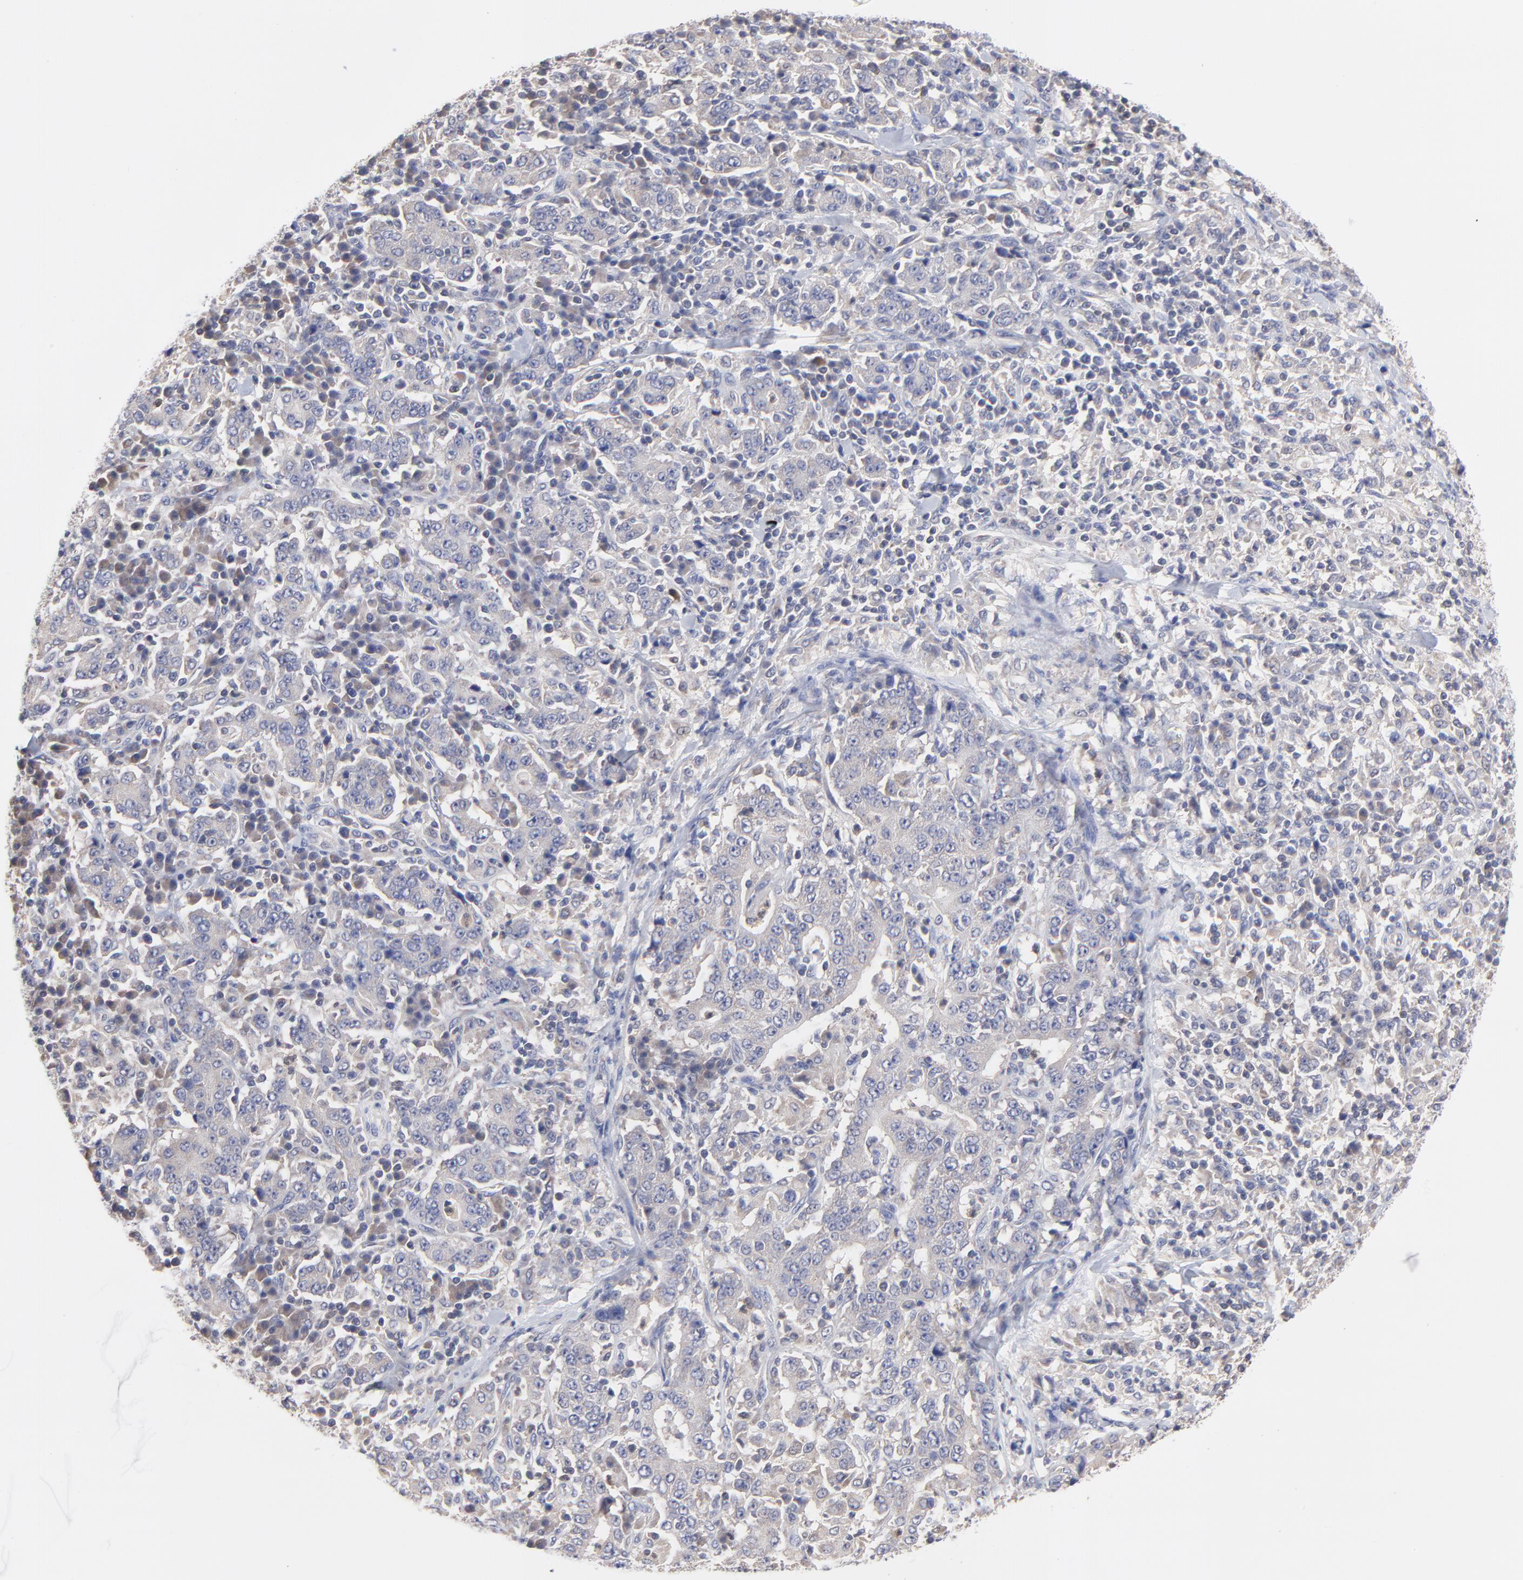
{"staining": {"intensity": "negative", "quantity": "none", "location": "none"}, "tissue": "stomach cancer", "cell_type": "Tumor cells", "image_type": "cancer", "snomed": [{"axis": "morphology", "description": "Normal tissue, NOS"}, {"axis": "morphology", "description": "Adenocarcinoma, NOS"}, {"axis": "topography", "description": "Stomach, upper"}, {"axis": "topography", "description": "Stomach"}], "caption": "Adenocarcinoma (stomach) was stained to show a protein in brown. There is no significant expression in tumor cells.", "gene": "PCMT1", "patient": {"sex": "male", "age": 59}}